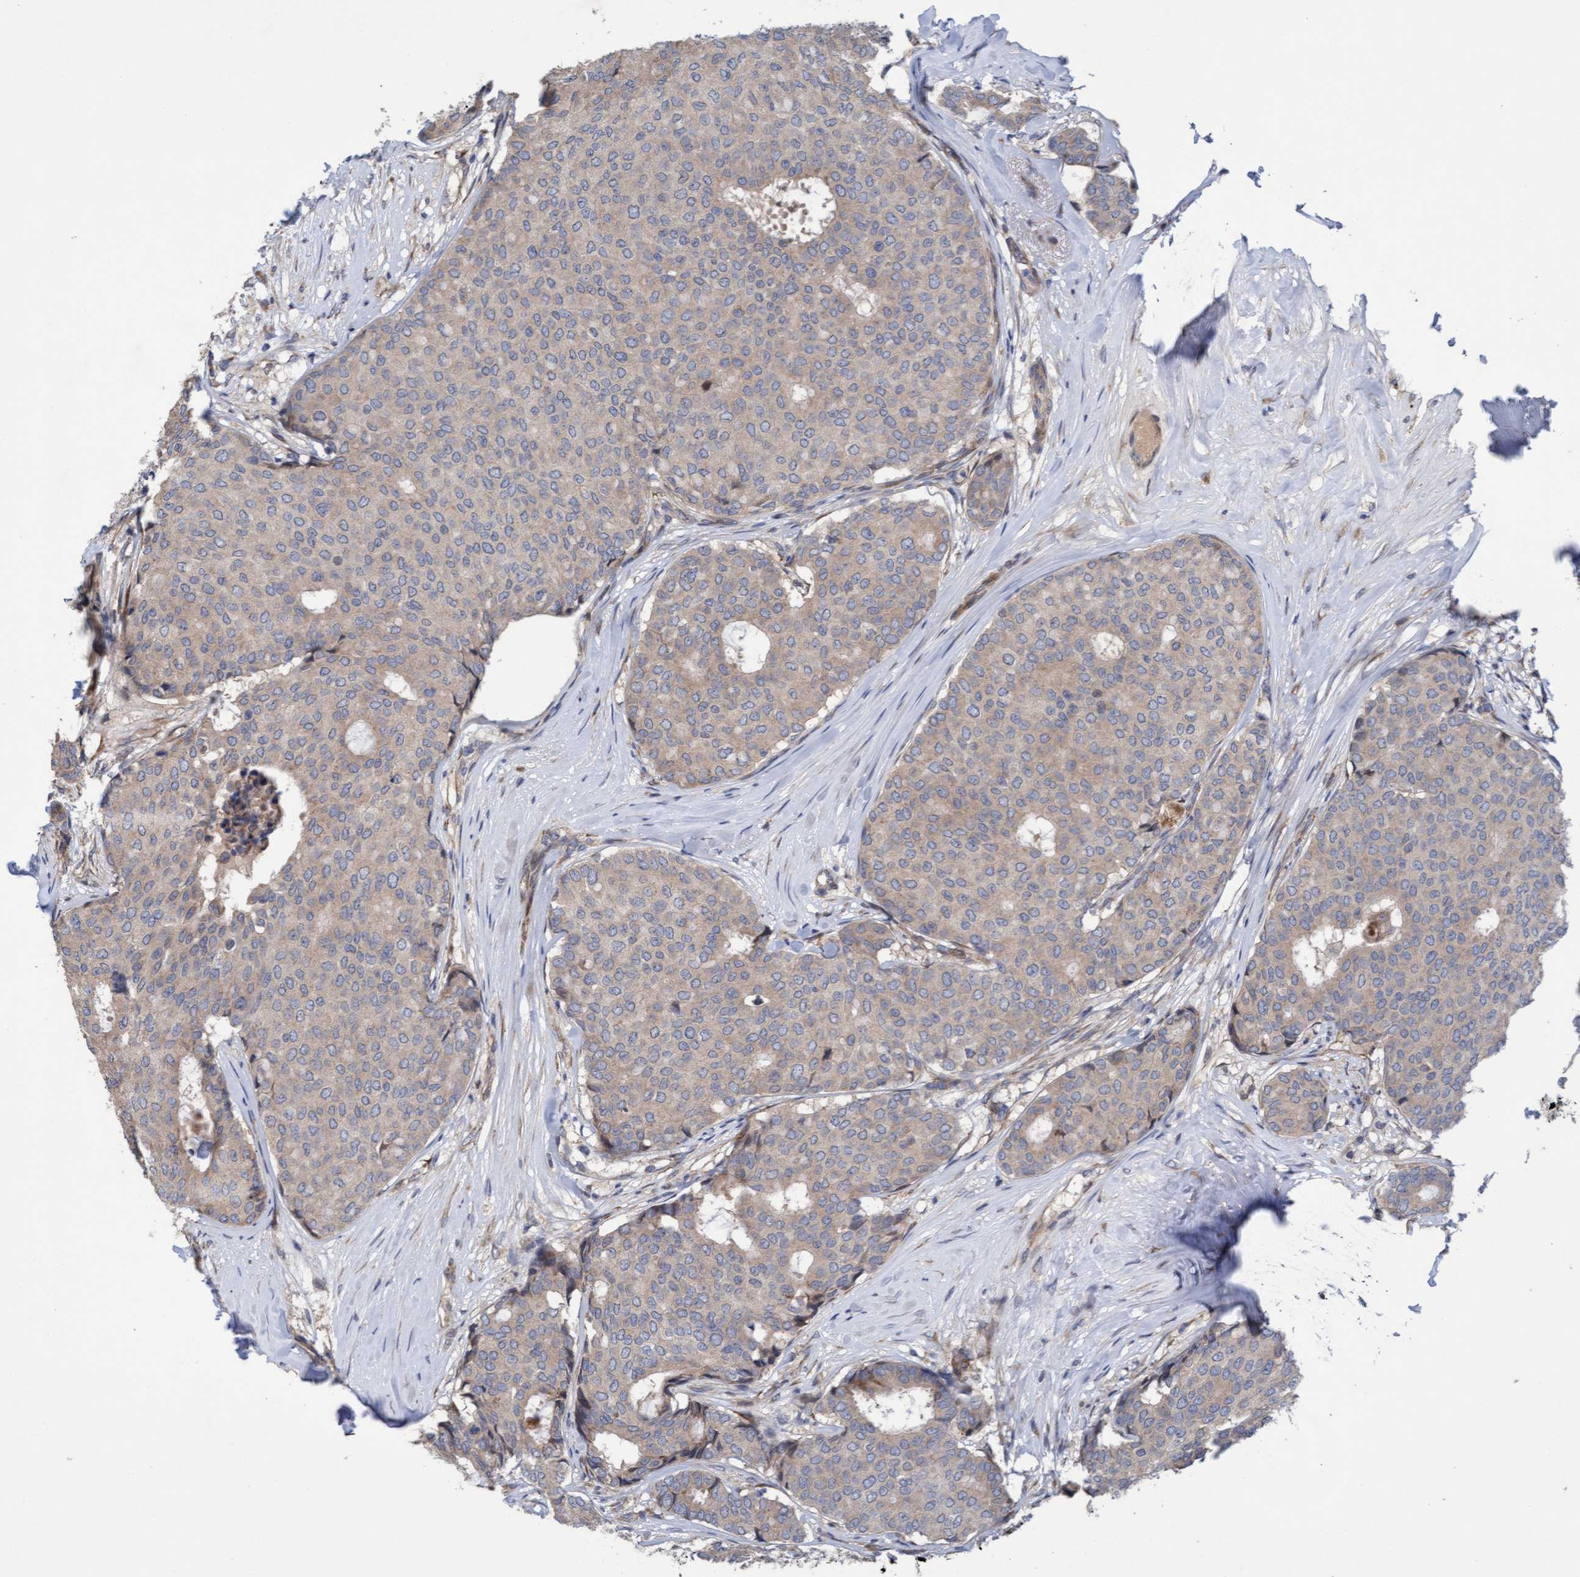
{"staining": {"intensity": "weak", "quantity": "25%-75%", "location": "cytoplasmic/membranous"}, "tissue": "breast cancer", "cell_type": "Tumor cells", "image_type": "cancer", "snomed": [{"axis": "morphology", "description": "Duct carcinoma"}, {"axis": "topography", "description": "Breast"}], "caption": "Brown immunohistochemical staining in breast infiltrating ductal carcinoma displays weak cytoplasmic/membranous staining in about 25%-75% of tumor cells. (DAB IHC, brown staining for protein, blue staining for nuclei).", "gene": "ELP5", "patient": {"sex": "female", "age": 75}}